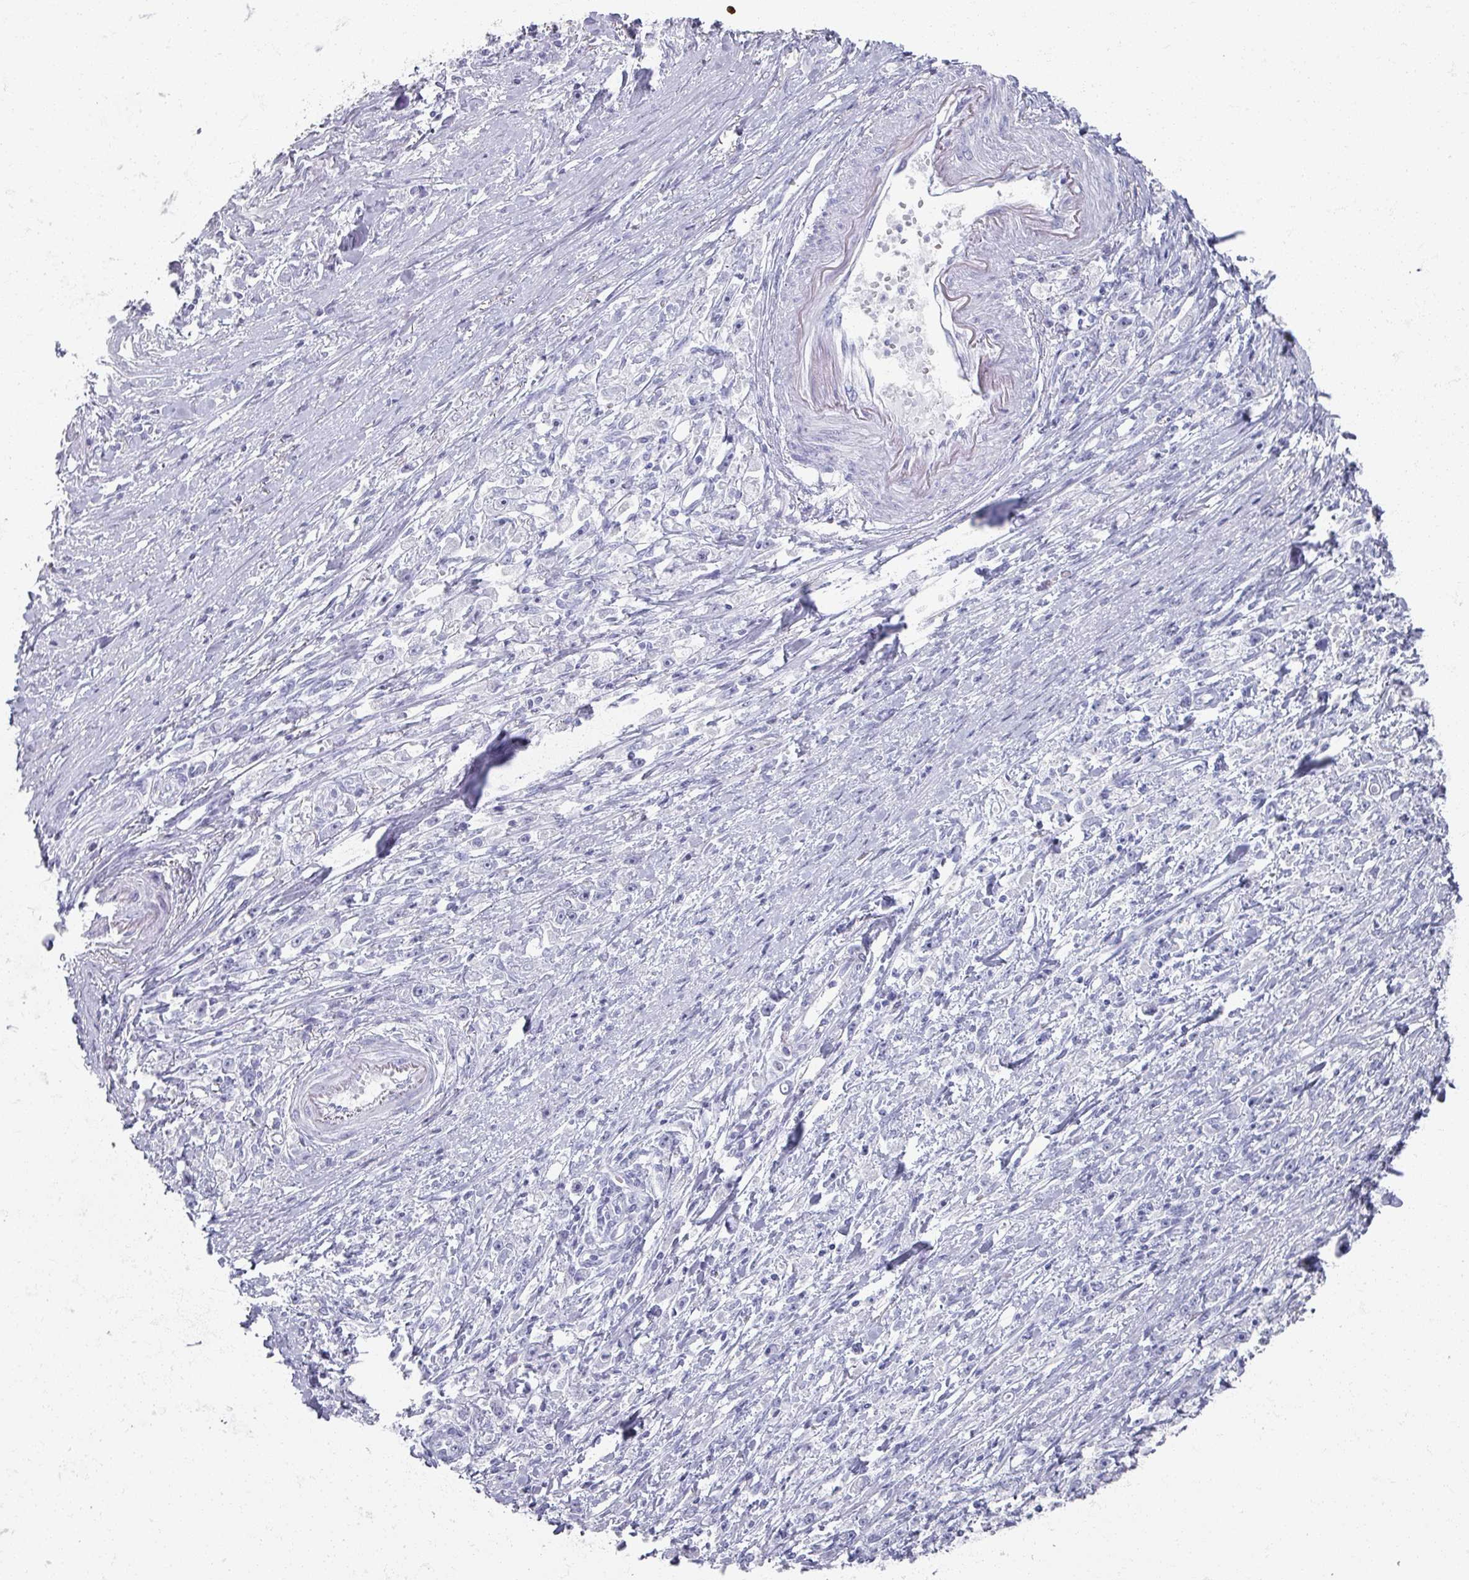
{"staining": {"intensity": "negative", "quantity": "none", "location": "none"}, "tissue": "stomach cancer", "cell_type": "Tumor cells", "image_type": "cancer", "snomed": [{"axis": "morphology", "description": "Adenocarcinoma, NOS"}, {"axis": "topography", "description": "Stomach"}], "caption": "This is an immunohistochemistry (IHC) photomicrograph of stomach cancer. There is no expression in tumor cells.", "gene": "OMG", "patient": {"sex": "female", "age": 59}}